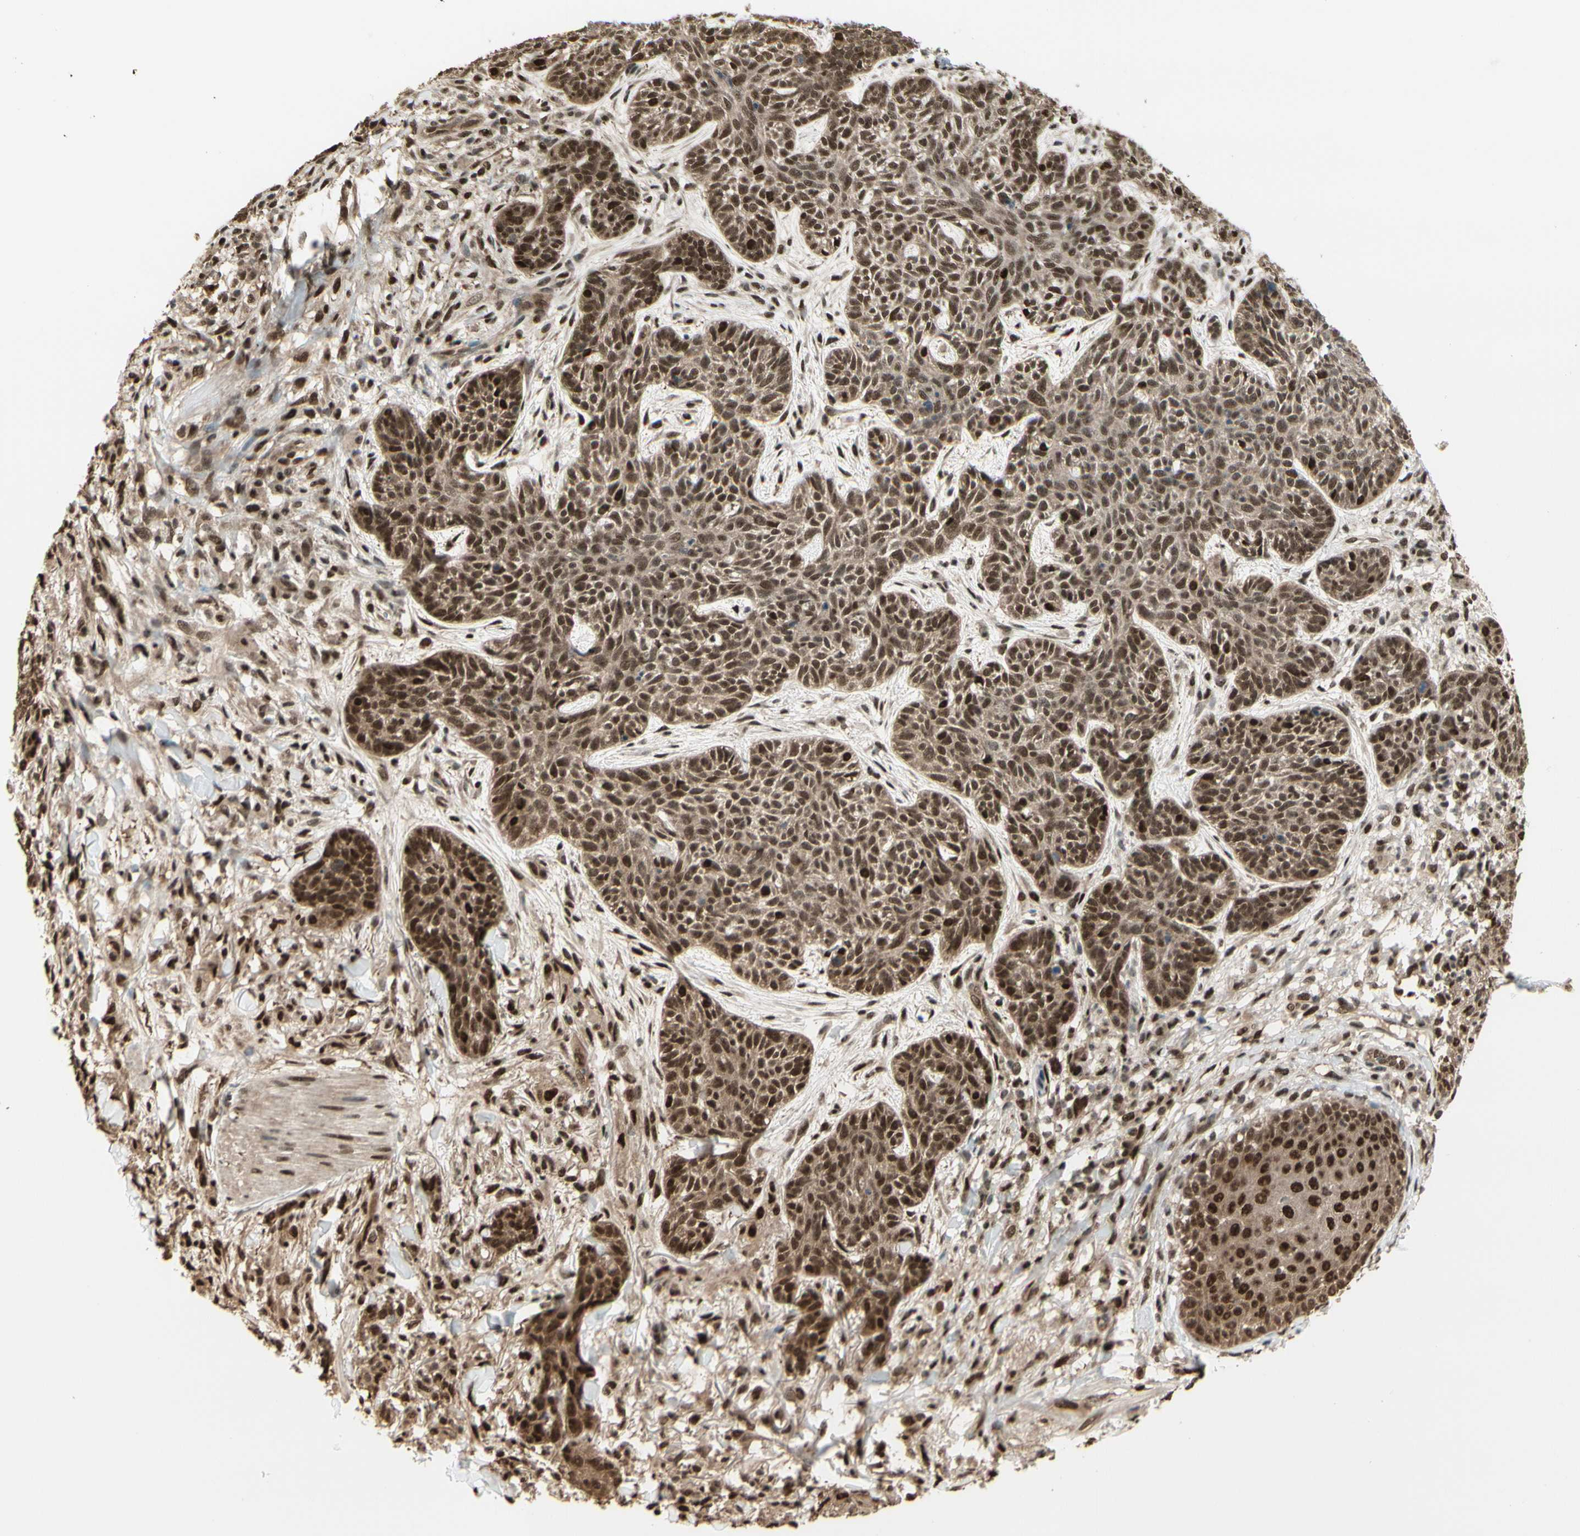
{"staining": {"intensity": "strong", "quantity": ">75%", "location": "cytoplasmic/membranous,nuclear"}, "tissue": "skin cancer", "cell_type": "Tumor cells", "image_type": "cancer", "snomed": [{"axis": "morphology", "description": "Normal tissue, NOS"}, {"axis": "morphology", "description": "Basal cell carcinoma"}, {"axis": "topography", "description": "Skin"}], "caption": "A high amount of strong cytoplasmic/membranous and nuclear expression is identified in approximately >75% of tumor cells in skin basal cell carcinoma tissue.", "gene": "HSF1", "patient": {"sex": "male", "age": 52}}